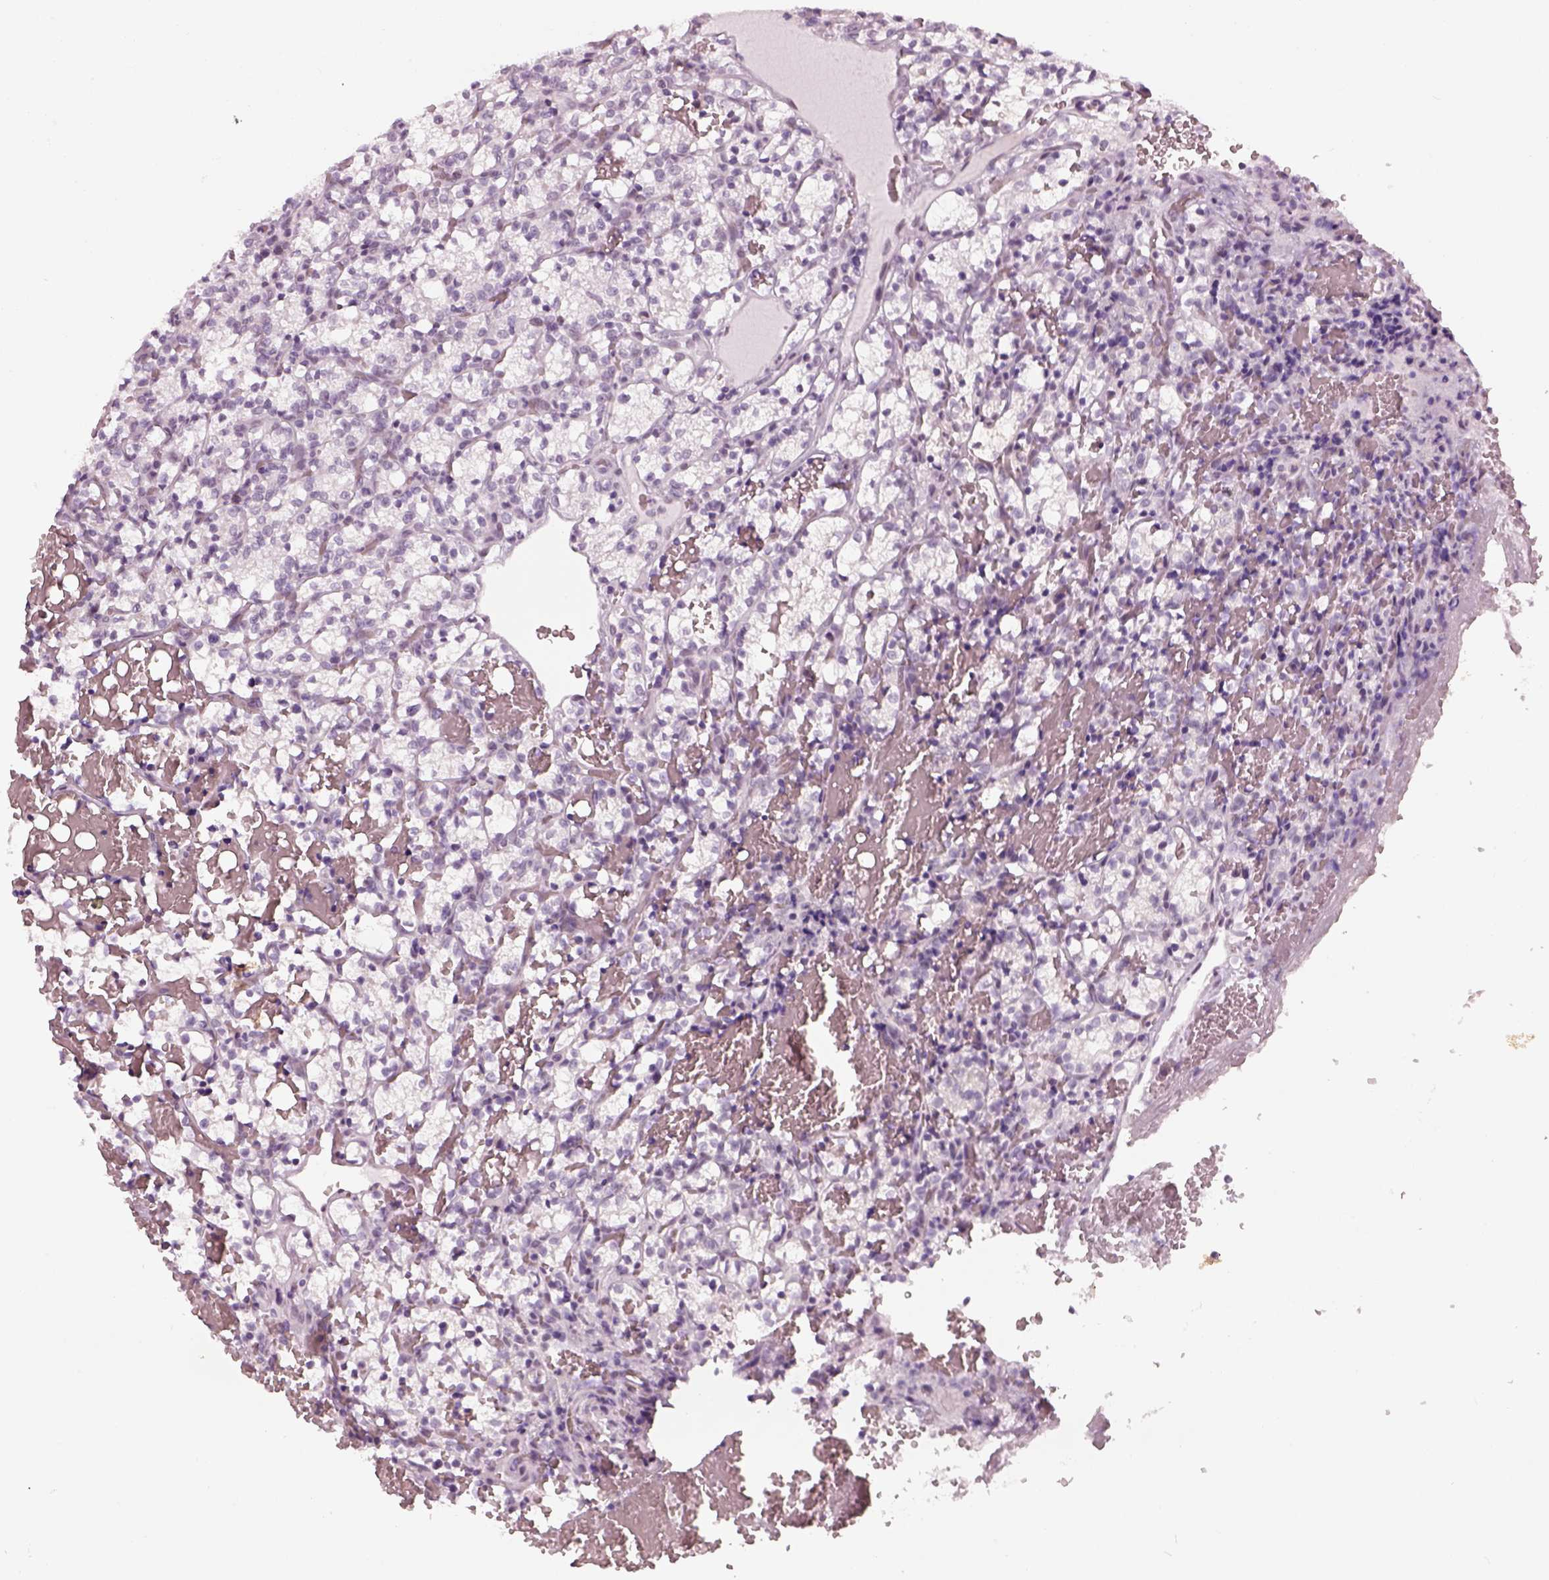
{"staining": {"intensity": "negative", "quantity": "none", "location": "none"}, "tissue": "renal cancer", "cell_type": "Tumor cells", "image_type": "cancer", "snomed": [{"axis": "morphology", "description": "Adenocarcinoma, NOS"}, {"axis": "topography", "description": "Kidney"}], "caption": "Immunohistochemistry (IHC) histopathology image of neoplastic tissue: renal adenocarcinoma stained with DAB (3,3'-diaminobenzidine) demonstrates no significant protein expression in tumor cells.", "gene": "KCNG2", "patient": {"sex": "female", "age": 69}}